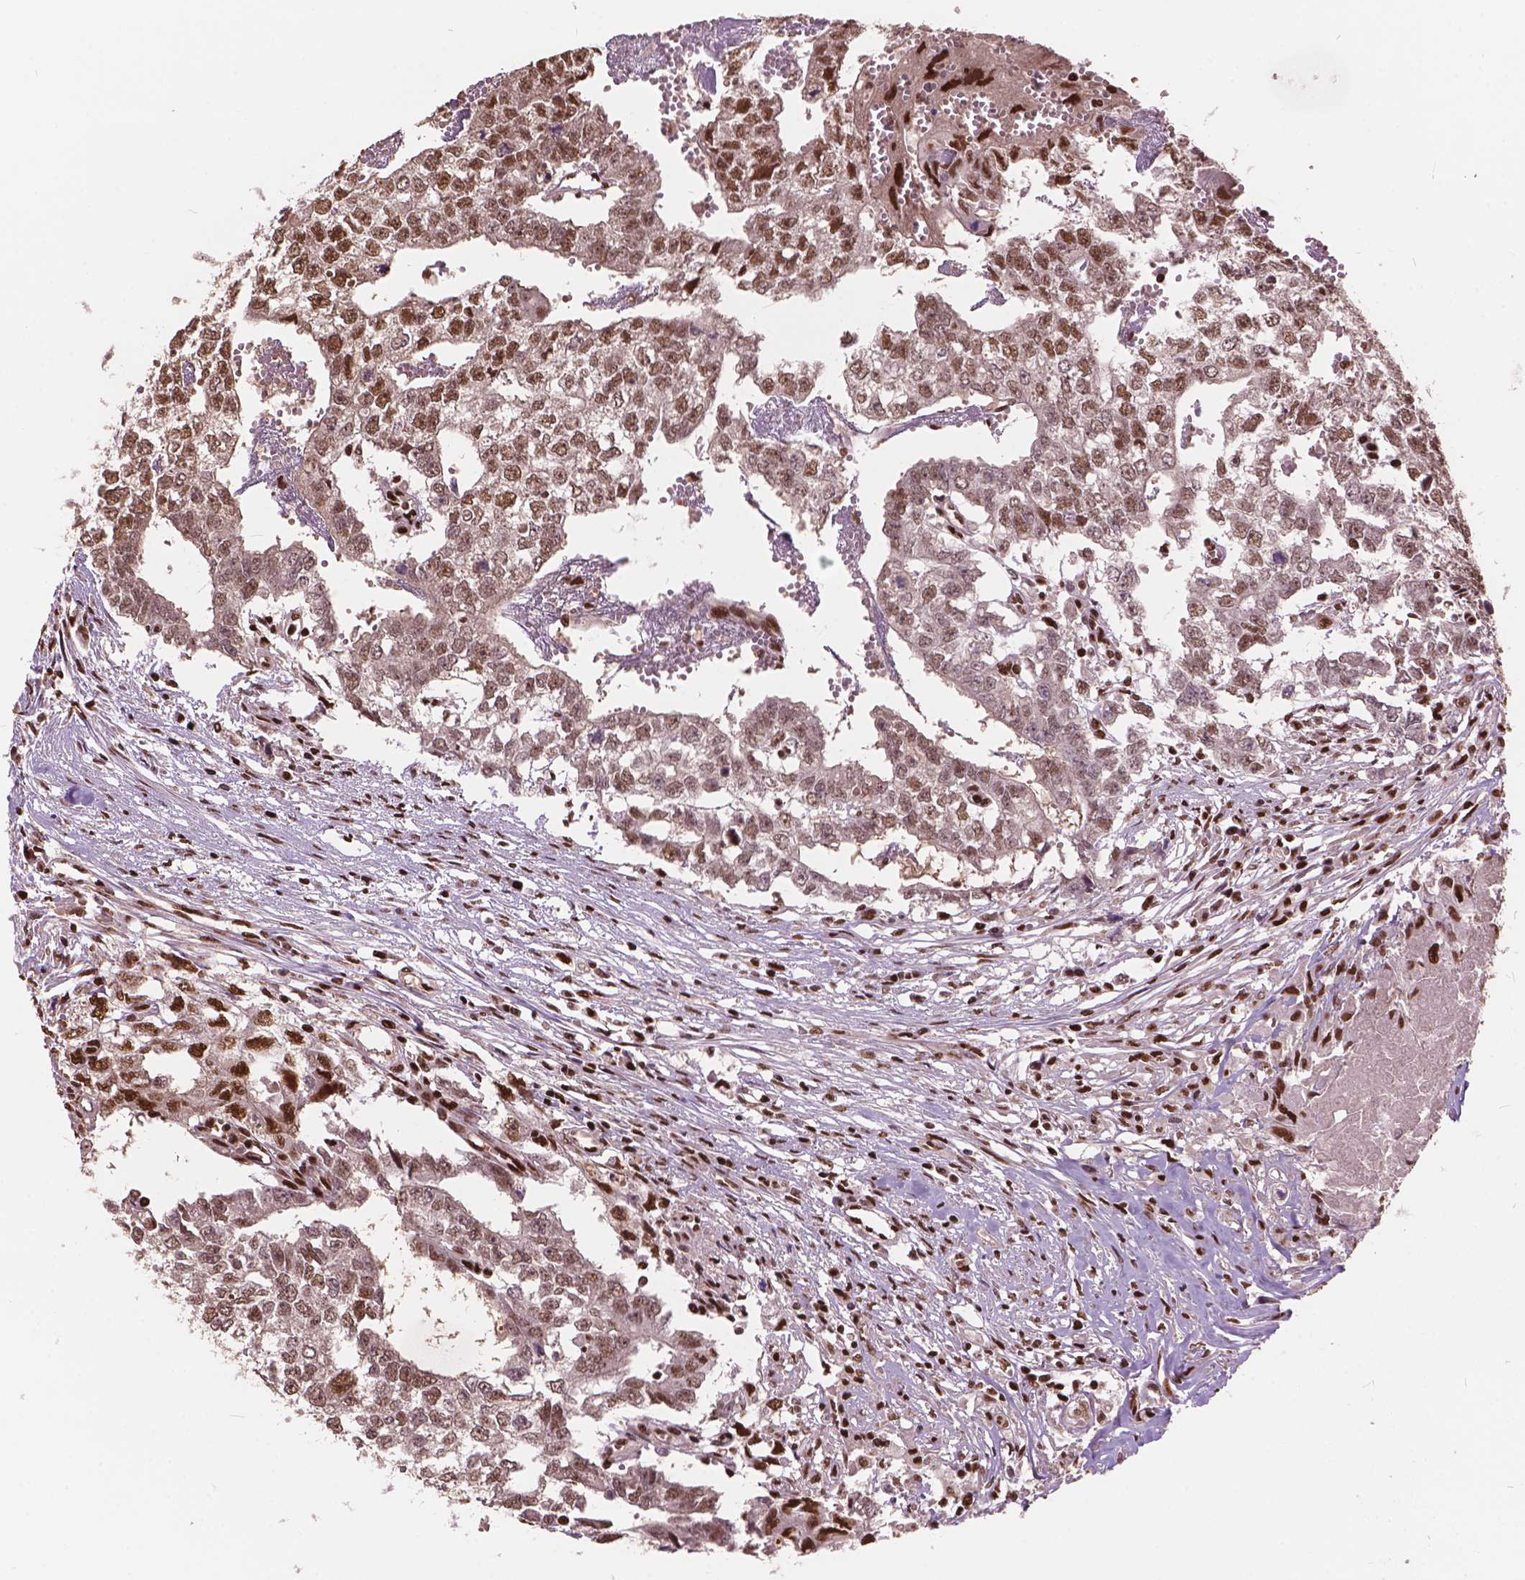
{"staining": {"intensity": "strong", "quantity": "25%-75%", "location": "nuclear"}, "tissue": "testis cancer", "cell_type": "Tumor cells", "image_type": "cancer", "snomed": [{"axis": "morphology", "description": "Carcinoma, Embryonal, NOS"}, {"axis": "morphology", "description": "Teratoma, malignant, NOS"}, {"axis": "topography", "description": "Testis"}], "caption": "Immunohistochemical staining of human testis embryonal carcinoma shows high levels of strong nuclear protein expression in about 25%-75% of tumor cells. (brown staining indicates protein expression, while blue staining denotes nuclei).", "gene": "ANP32B", "patient": {"sex": "male", "age": 24}}